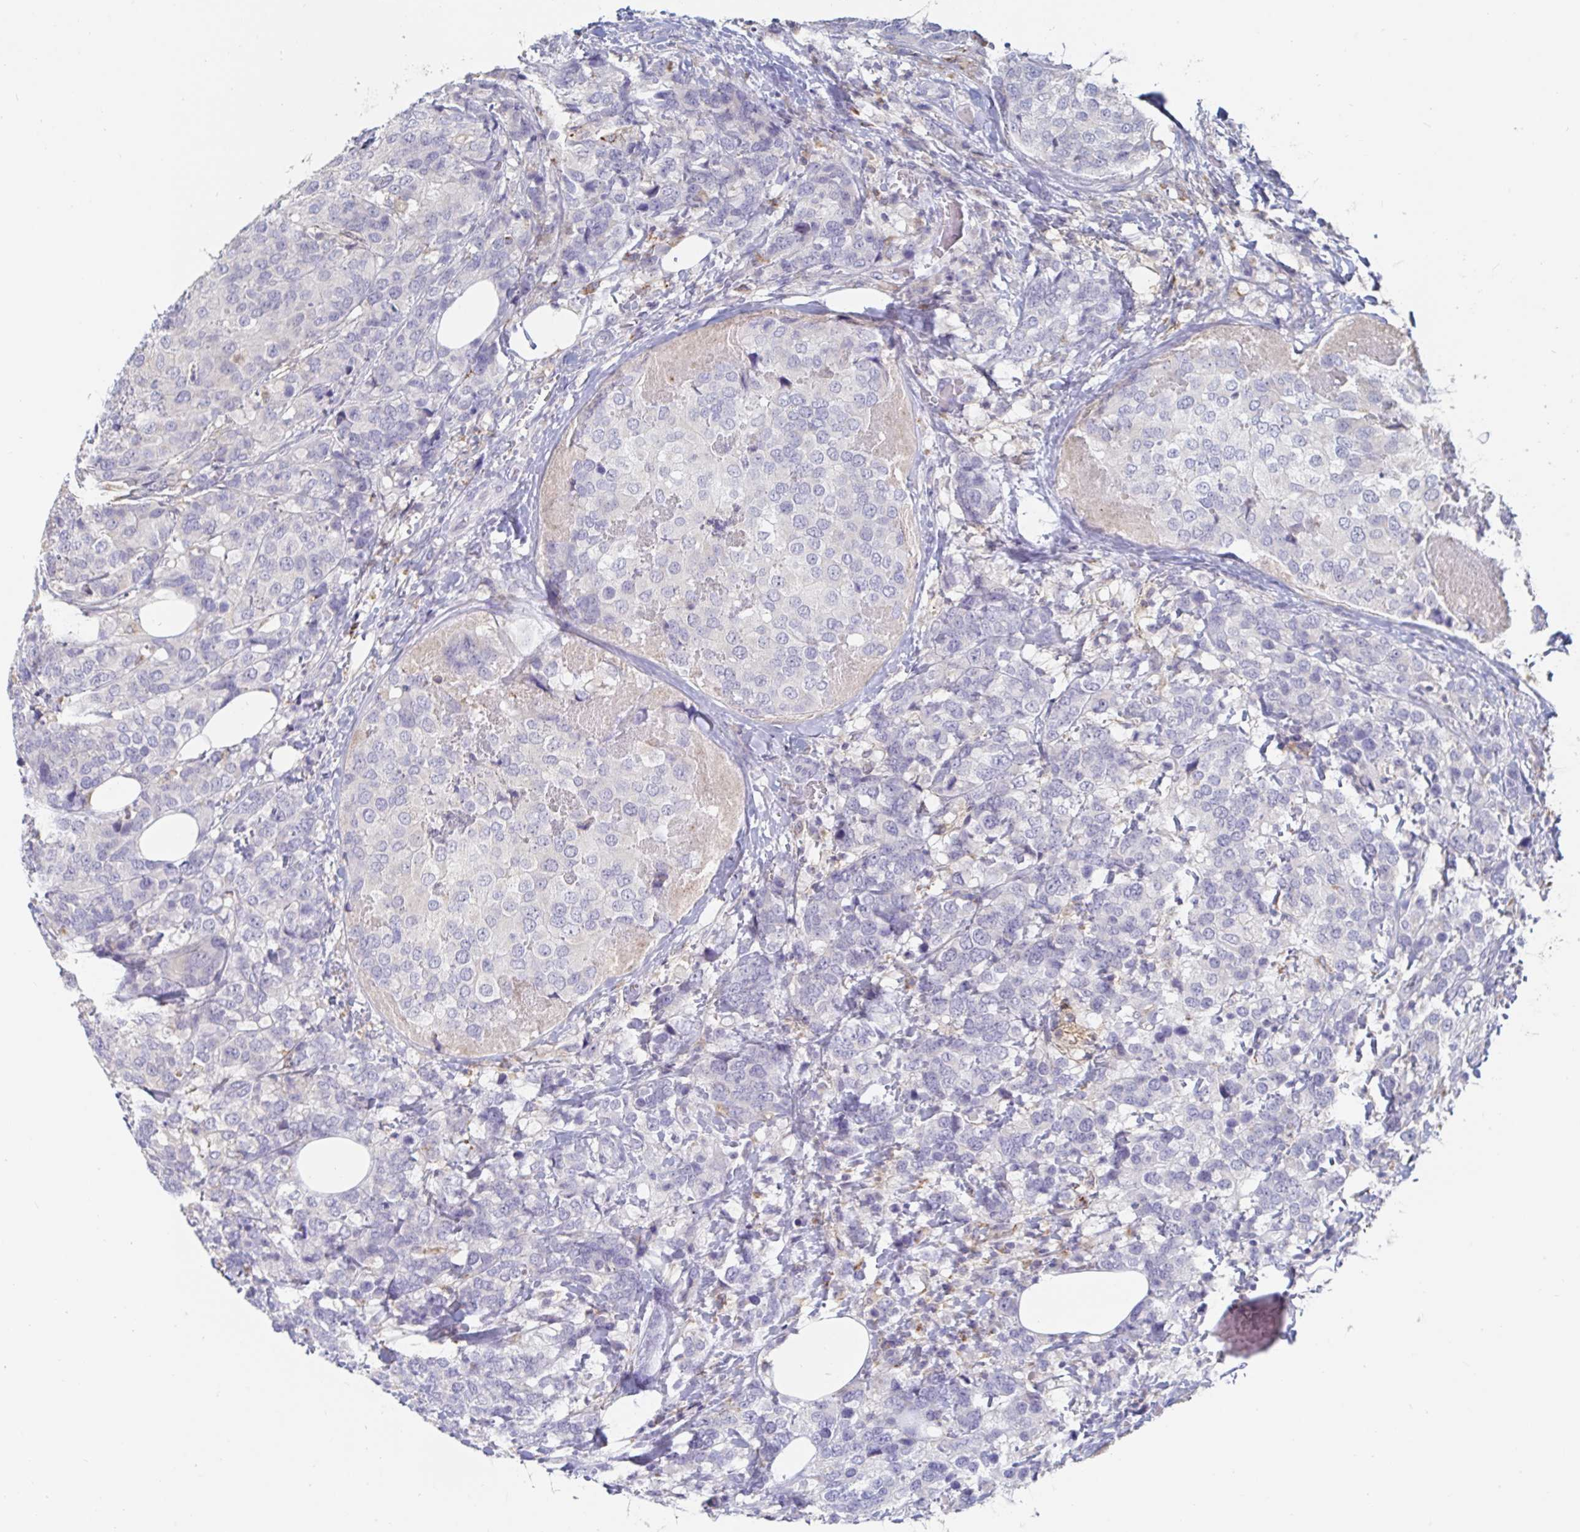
{"staining": {"intensity": "negative", "quantity": "none", "location": "none"}, "tissue": "breast cancer", "cell_type": "Tumor cells", "image_type": "cancer", "snomed": [{"axis": "morphology", "description": "Lobular carcinoma"}, {"axis": "topography", "description": "Breast"}], "caption": "Photomicrograph shows no protein staining in tumor cells of breast cancer (lobular carcinoma) tissue. (DAB IHC visualized using brightfield microscopy, high magnification).", "gene": "SPPL3", "patient": {"sex": "female", "age": 59}}